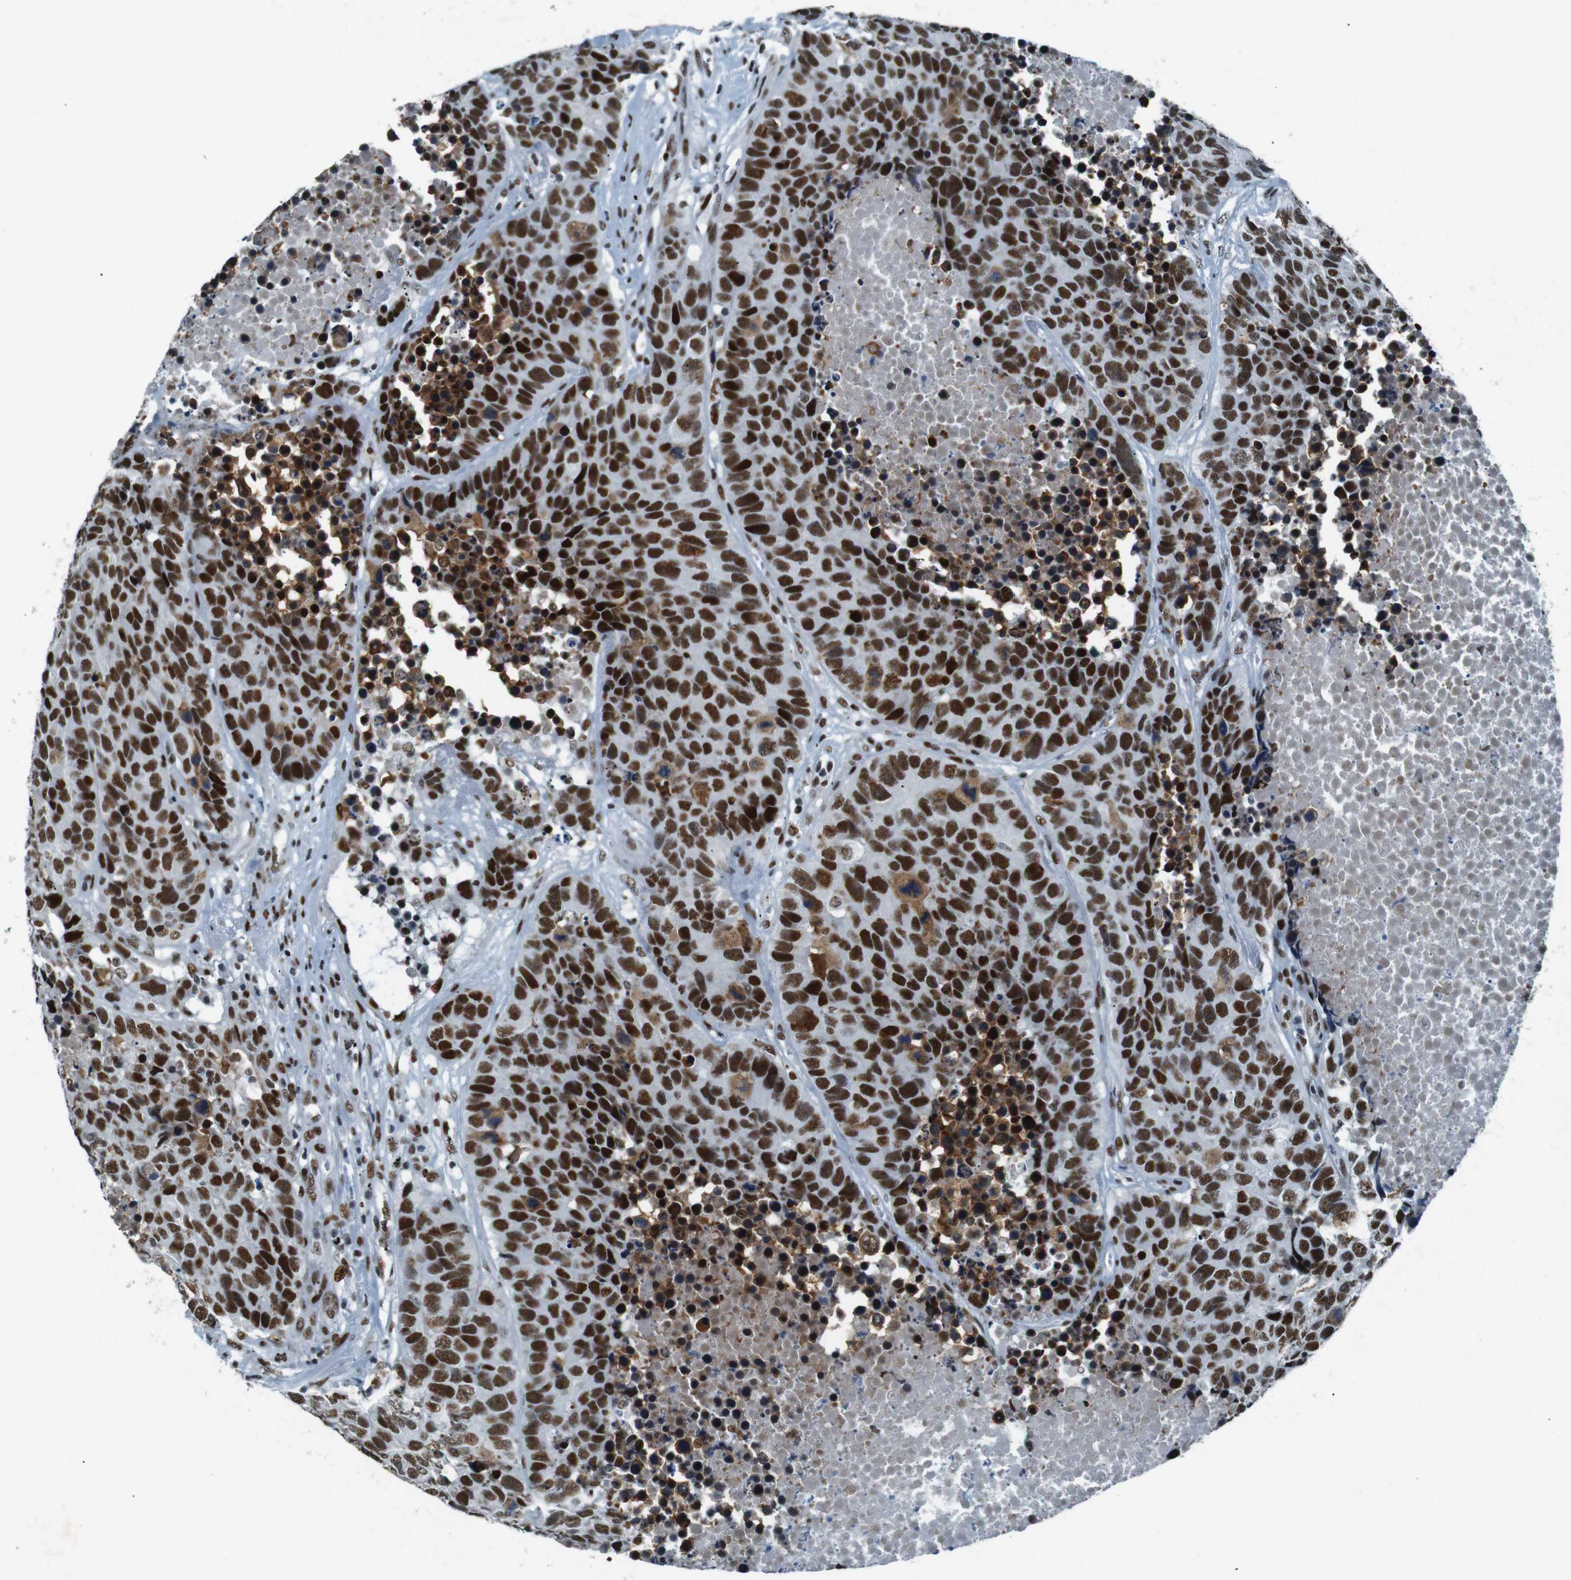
{"staining": {"intensity": "strong", "quantity": ">75%", "location": "nuclear"}, "tissue": "carcinoid", "cell_type": "Tumor cells", "image_type": "cancer", "snomed": [{"axis": "morphology", "description": "Carcinoid, malignant, NOS"}, {"axis": "topography", "description": "Lung"}], "caption": "Strong nuclear expression for a protein is present in about >75% of tumor cells of carcinoid using immunohistochemistry.", "gene": "HEXIM1", "patient": {"sex": "male", "age": 60}}